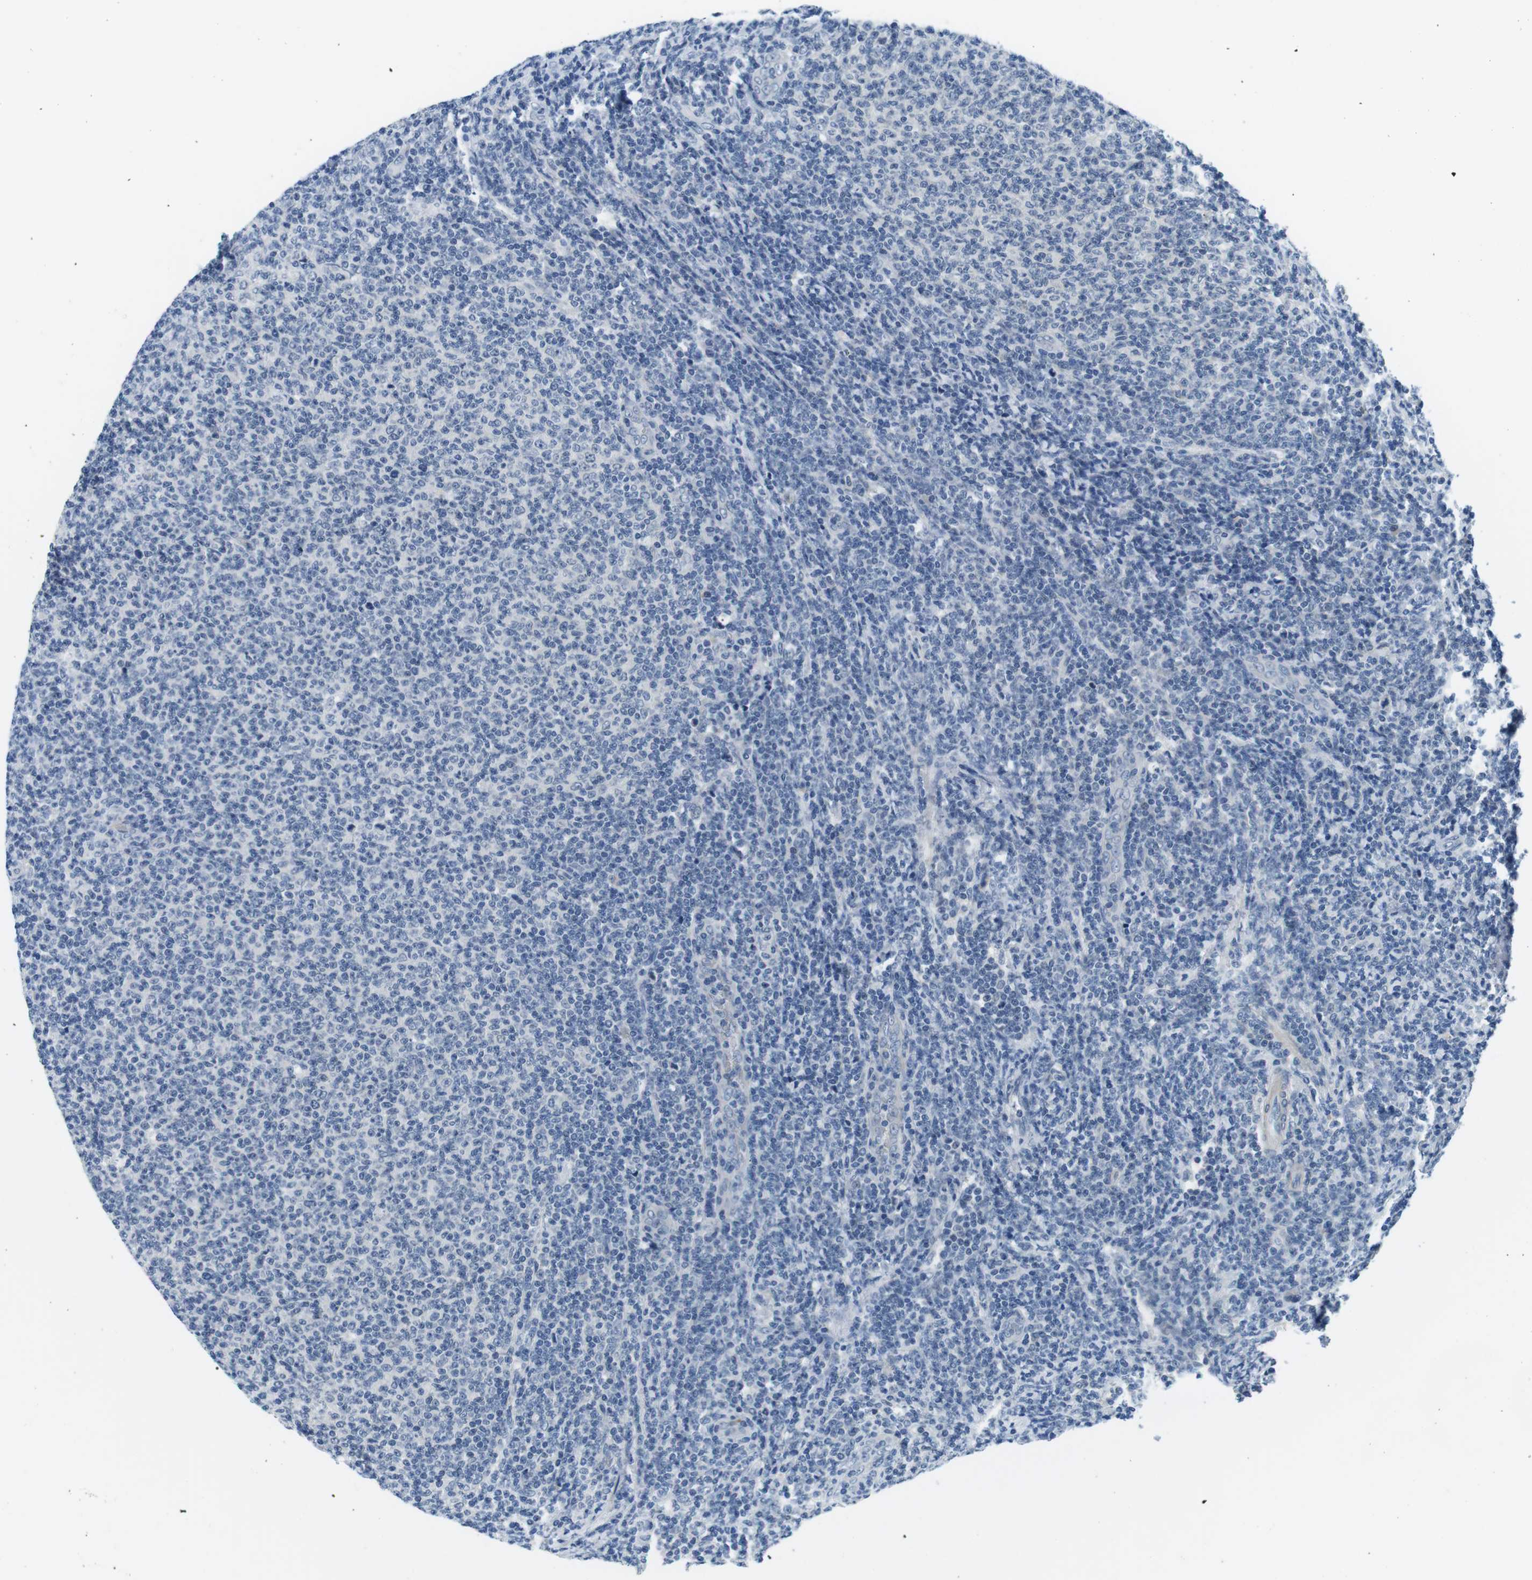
{"staining": {"intensity": "negative", "quantity": "none", "location": "none"}, "tissue": "lymphoma", "cell_type": "Tumor cells", "image_type": "cancer", "snomed": [{"axis": "morphology", "description": "Malignant lymphoma, non-Hodgkin's type, Low grade"}, {"axis": "topography", "description": "Lymph node"}], "caption": "Photomicrograph shows no protein positivity in tumor cells of lymphoma tissue. (DAB (3,3'-diaminobenzidine) immunohistochemistry visualized using brightfield microscopy, high magnification).", "gene": "WSCD1", "patient": {"sex": "male", "age": 66}}